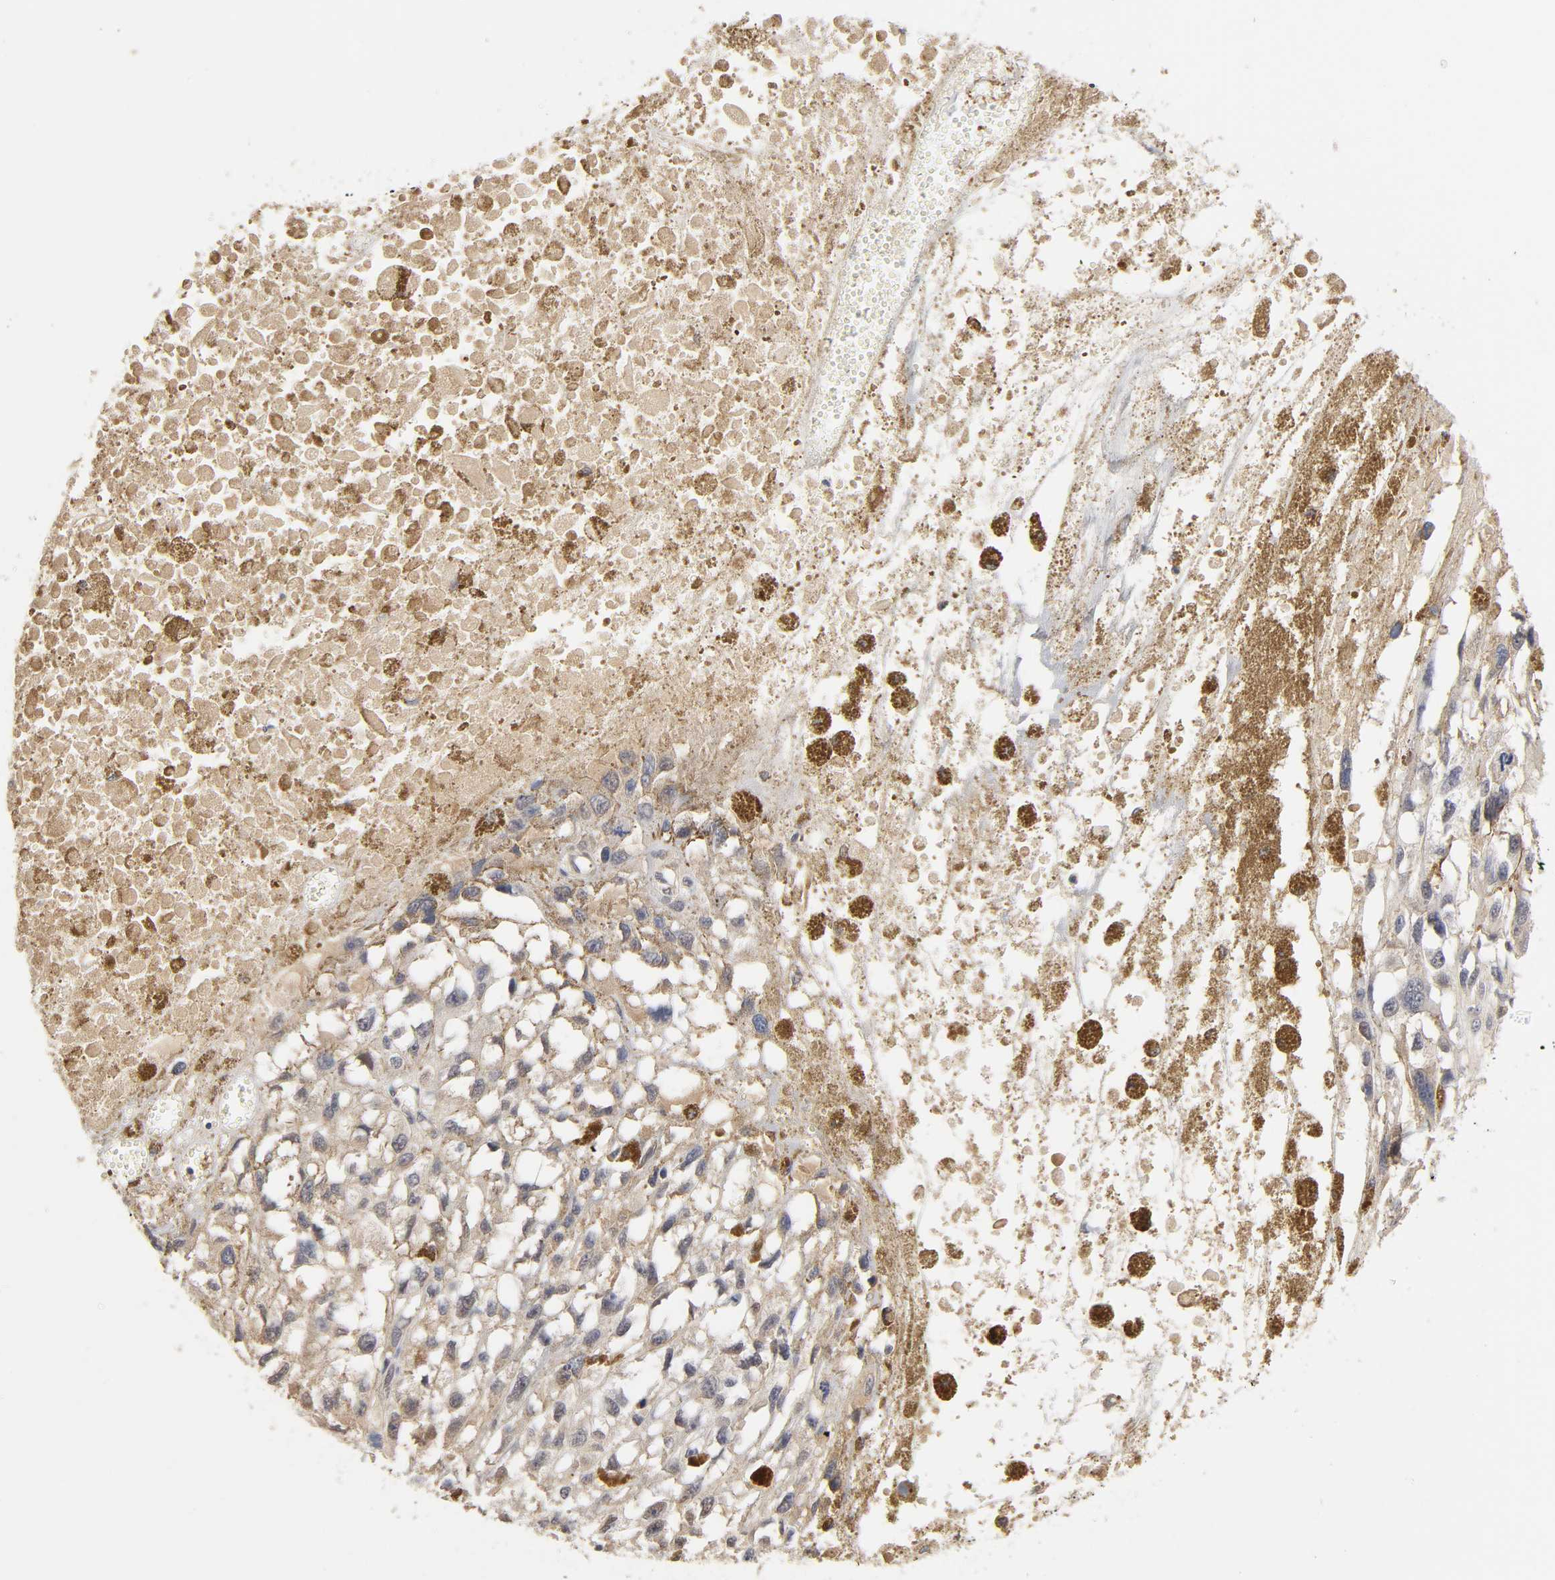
{"staining": {"intensity": "weak", "quantity": ">75%", "location": "cytoplasmic/membranous"}, "tissue": "melanoma", "cell_type": "Tumor cells", "image_type": "cancer", "snomed": [{"axis": "morphology", "description": "Malignant melanoma, Metastatic site"}, {"axis": "topography", "description": "Lymph node"}], "caption": "DAB (3,3'-diaminobenzidine) immunohistochemical staining of human malignant melanoma (metastatic site) displays weak cytoplasmic/membranous protein staining in approximately >75% of tumor cells. (DAB IHC, brown staining for protein, blue staining for nuclei).", "gene": "PDE5A", "patient": {"sex": "male", "age": 59}}